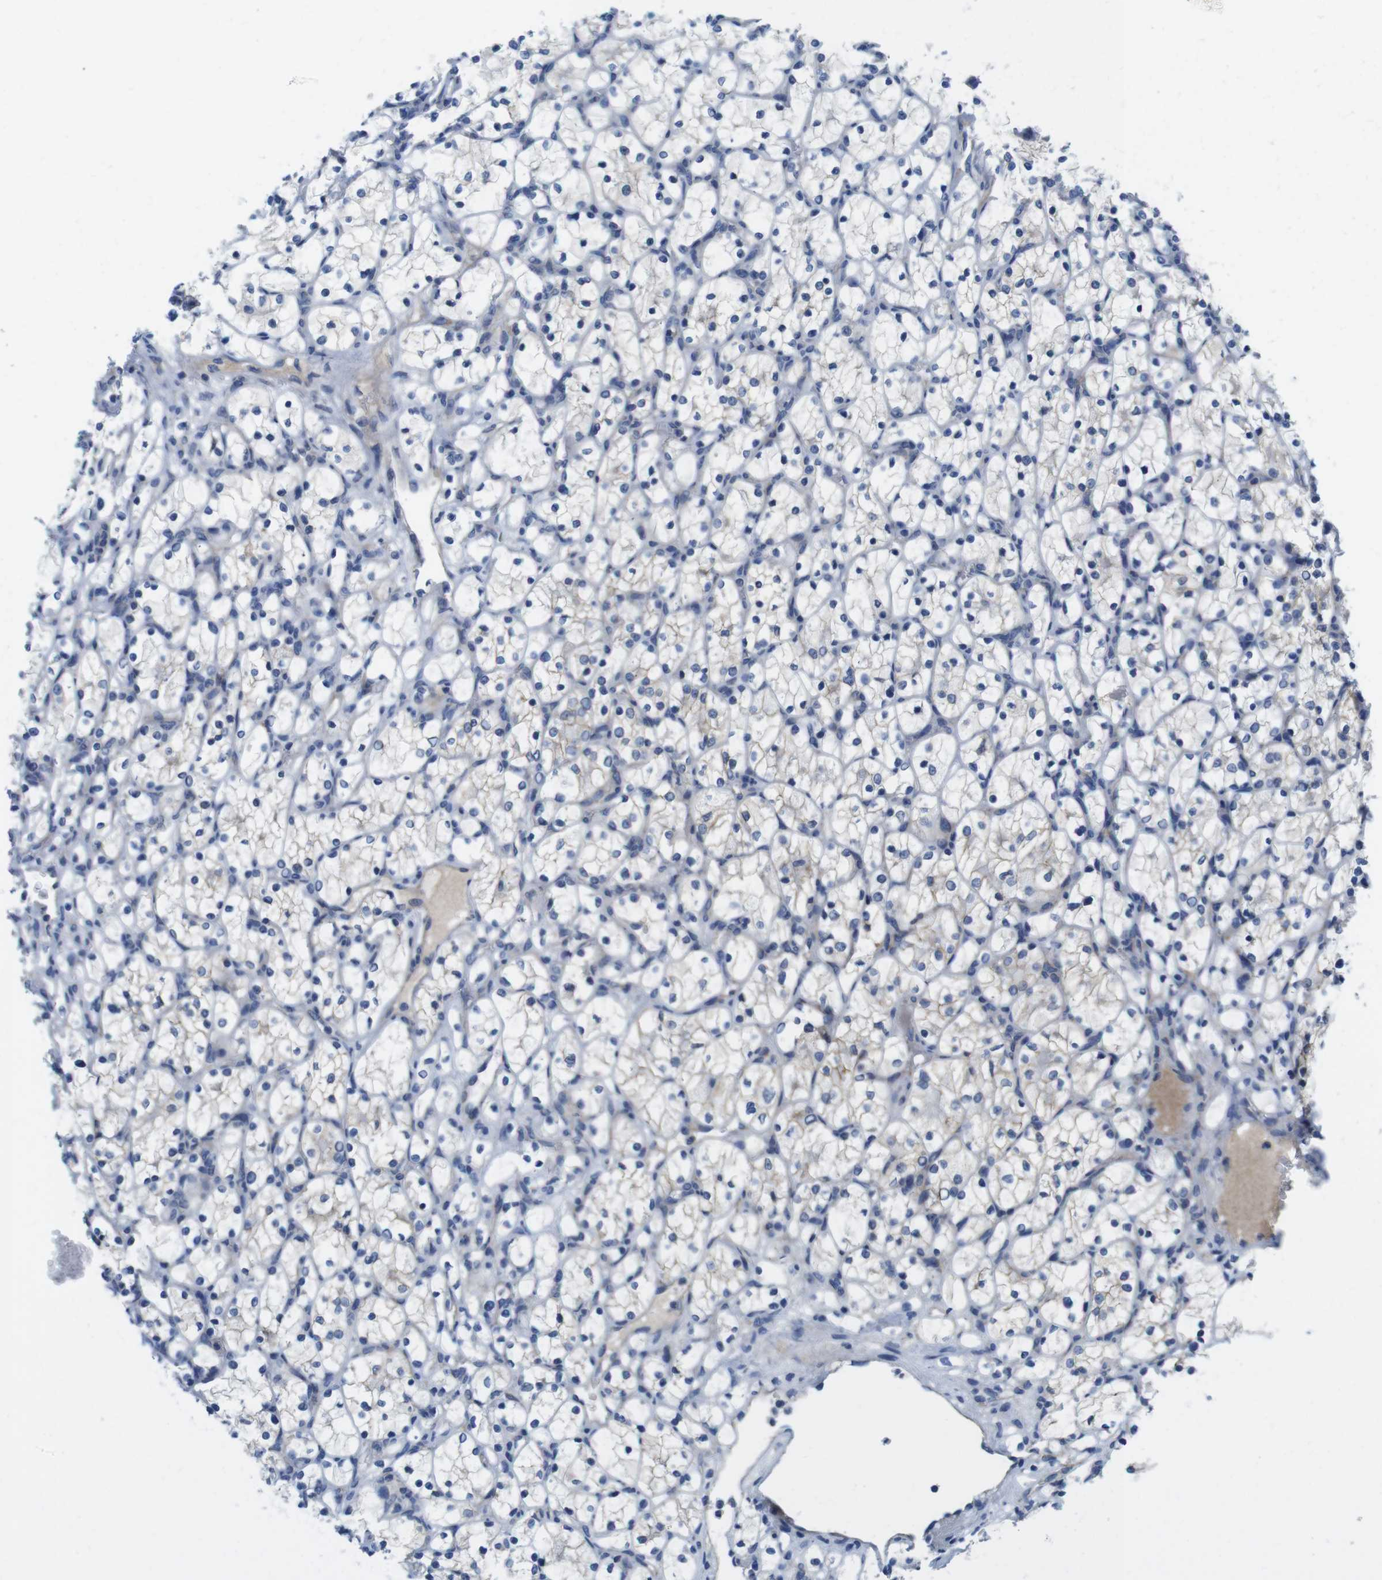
{"staining": {"intensity": "negative", "quantity": "none", "location": "none"}, "tissue": "renal cancer", "cell_type": "Tumor cells", "image_type": "cancer", "snomed": [{"axis": "morphology", "description": "Adenocarcinoma, NOS"}, {"axis": "topography", "description": "Kidney"}], "caption": "This is an immunohistochemistry (IHC) histopathology image of renal cancer. There is no staining in tumor cells.", "gene": "SCRIB", "patient": {"sex": "female", "age": 69}}